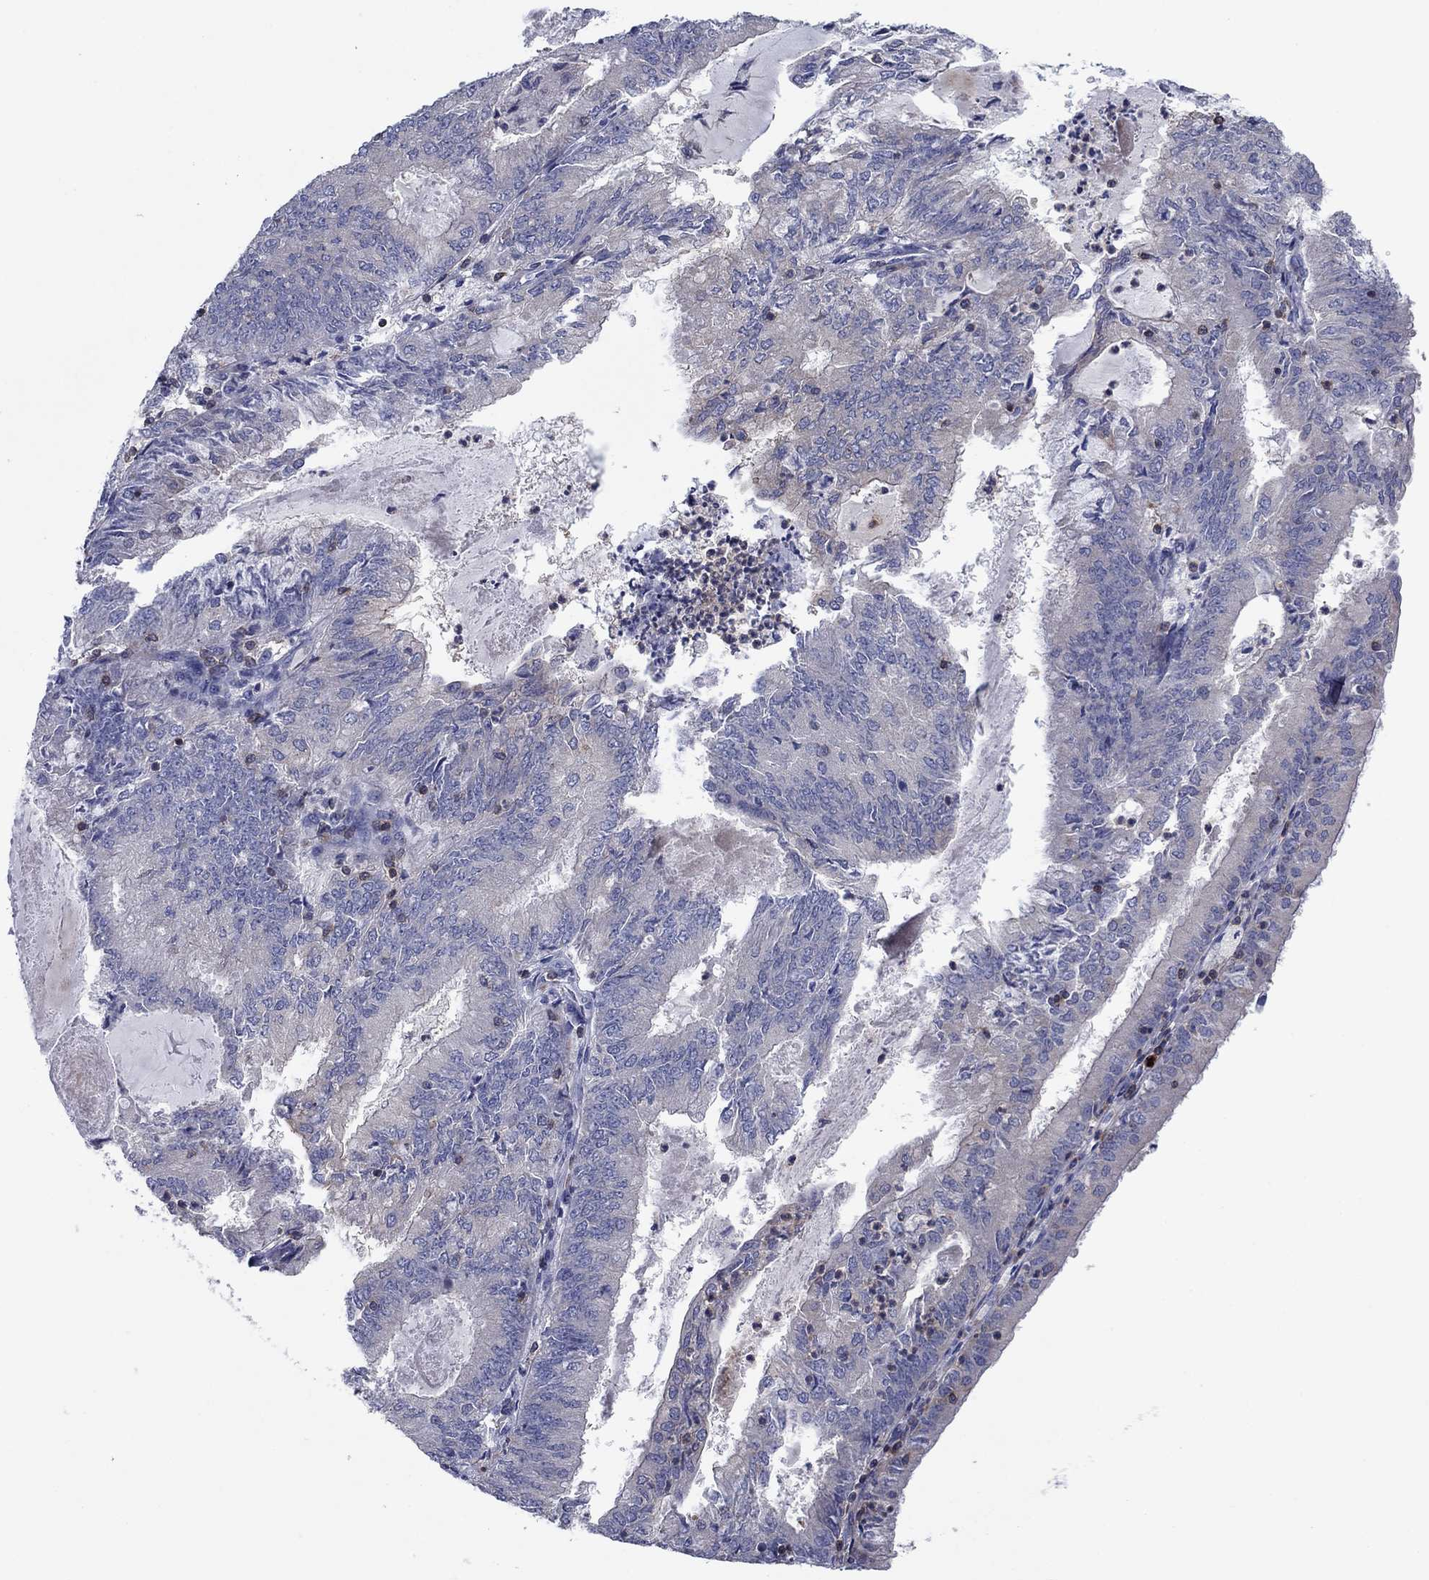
{"staining": {"intensity": "negative", "quantity": "none", "location": "none"}, "tissue": "endometrial cancer", "cell_type": "Tumor cells", "image_type": "cancer", "snomed": [{"axis": "morphology", "description": "Adenocarcinoma, NOS"}, {"axis": "topography", "description": "Endometrium"}], "caption": "DAB (3,3'-diaminobenzidine) immunohistochemical staining of endometrial adenocarcinoma demonstrates no significant staining in tumor cells.", "gene": "PVR", "patient": {"sex": "female", "age": 57}}